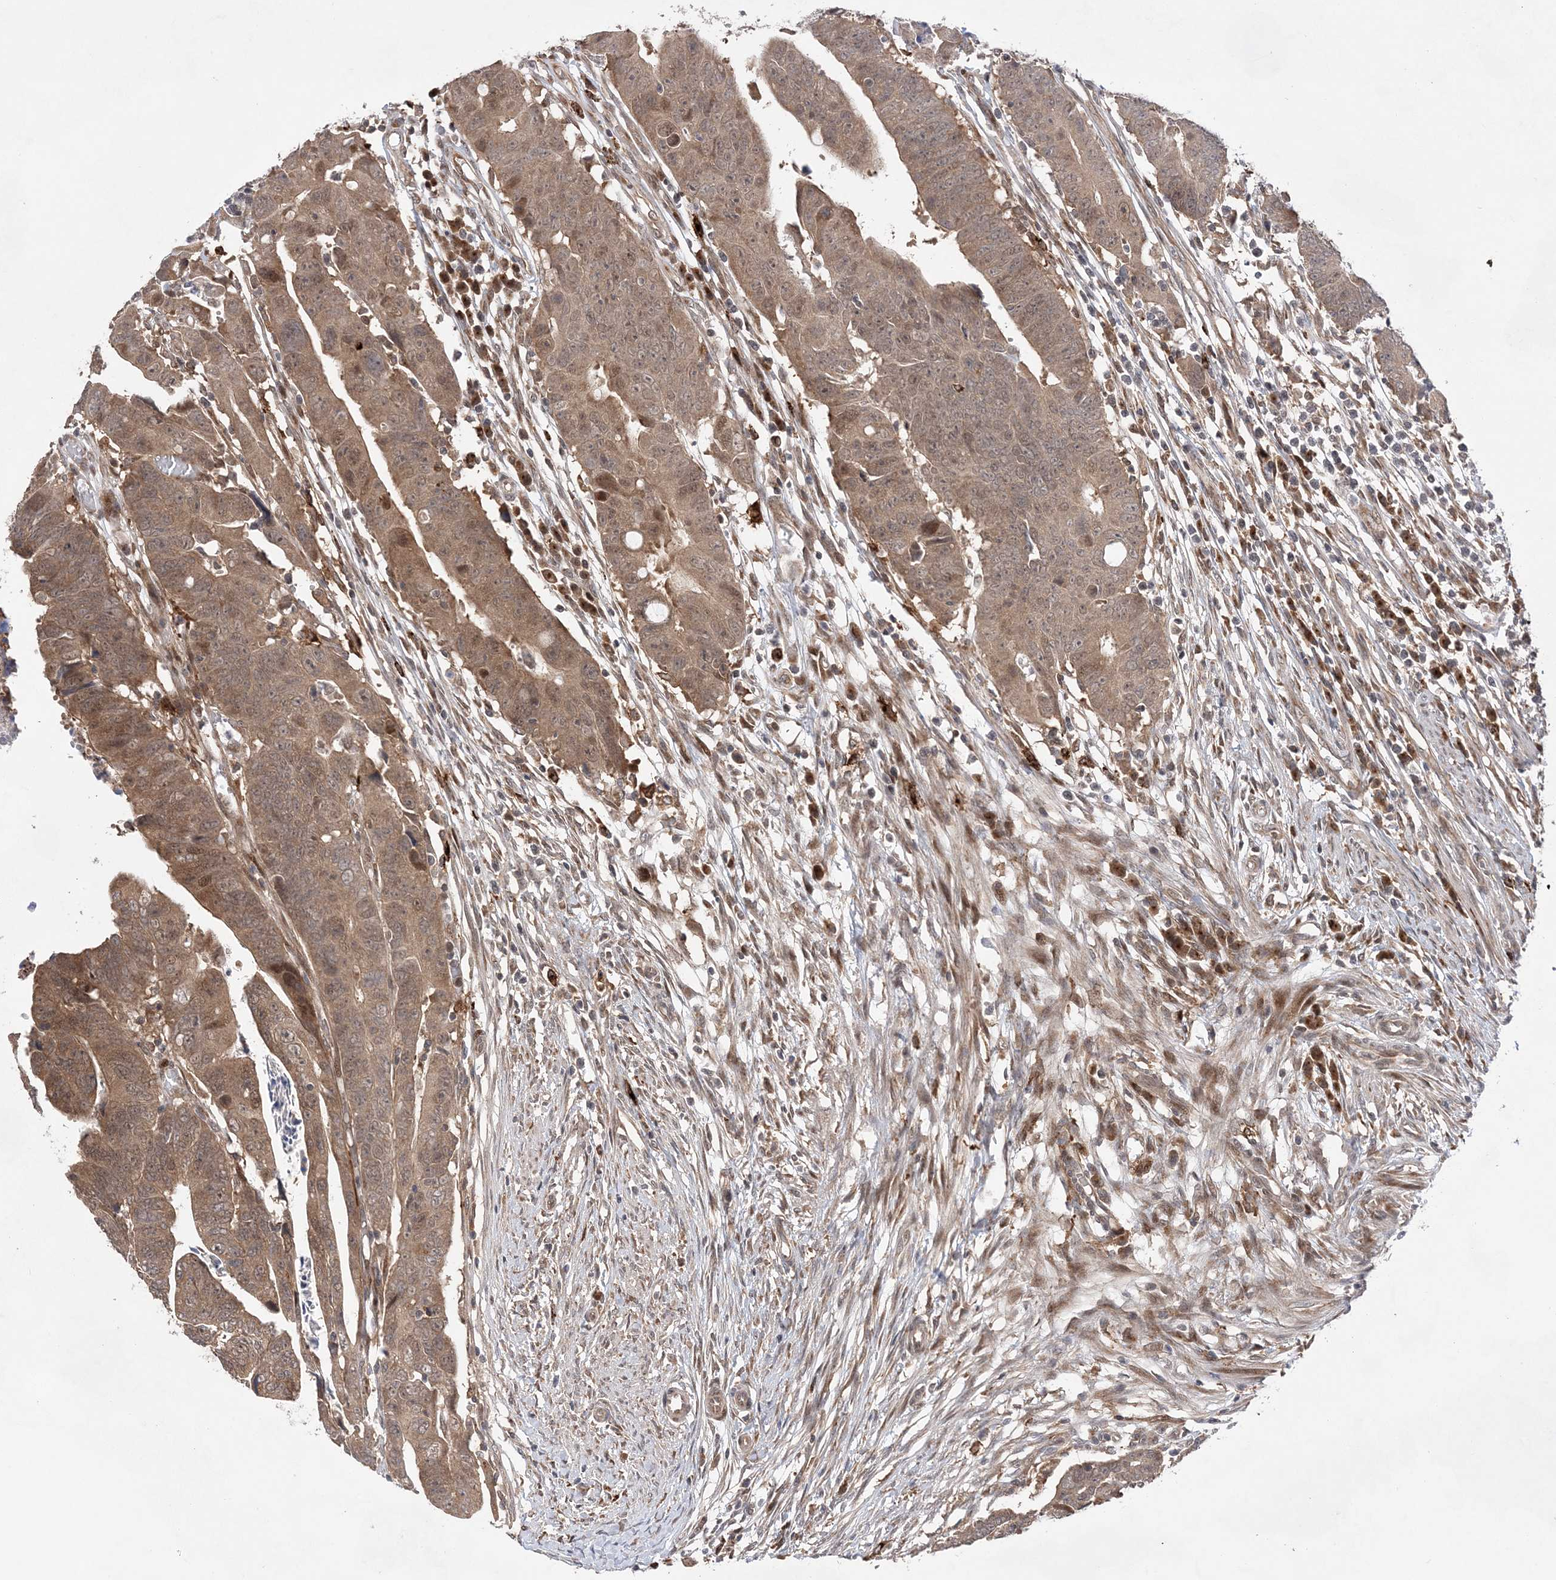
{"staining": {"intensity": "moderate", "quantity": ">75%", "location": "cytoplasmic/membranous,nuclear"}, "tissue": "colorectal cancer", "cell_type": "Tumor cells", "image_type": "cancer", "snomed": [{"axis": "morphology", "description": "Adenocarcinoma, NOS"}, {"axis": "topography", "description": "Rectum"}], "caption": "Adenocarcinoma (colorectal) stained for a protein displays moderate cytoplasmic/membranous and nuclear positivity in tumor cells.", "gene": "ANAPC15", "patient": {"sex": "female", "age": 65}}